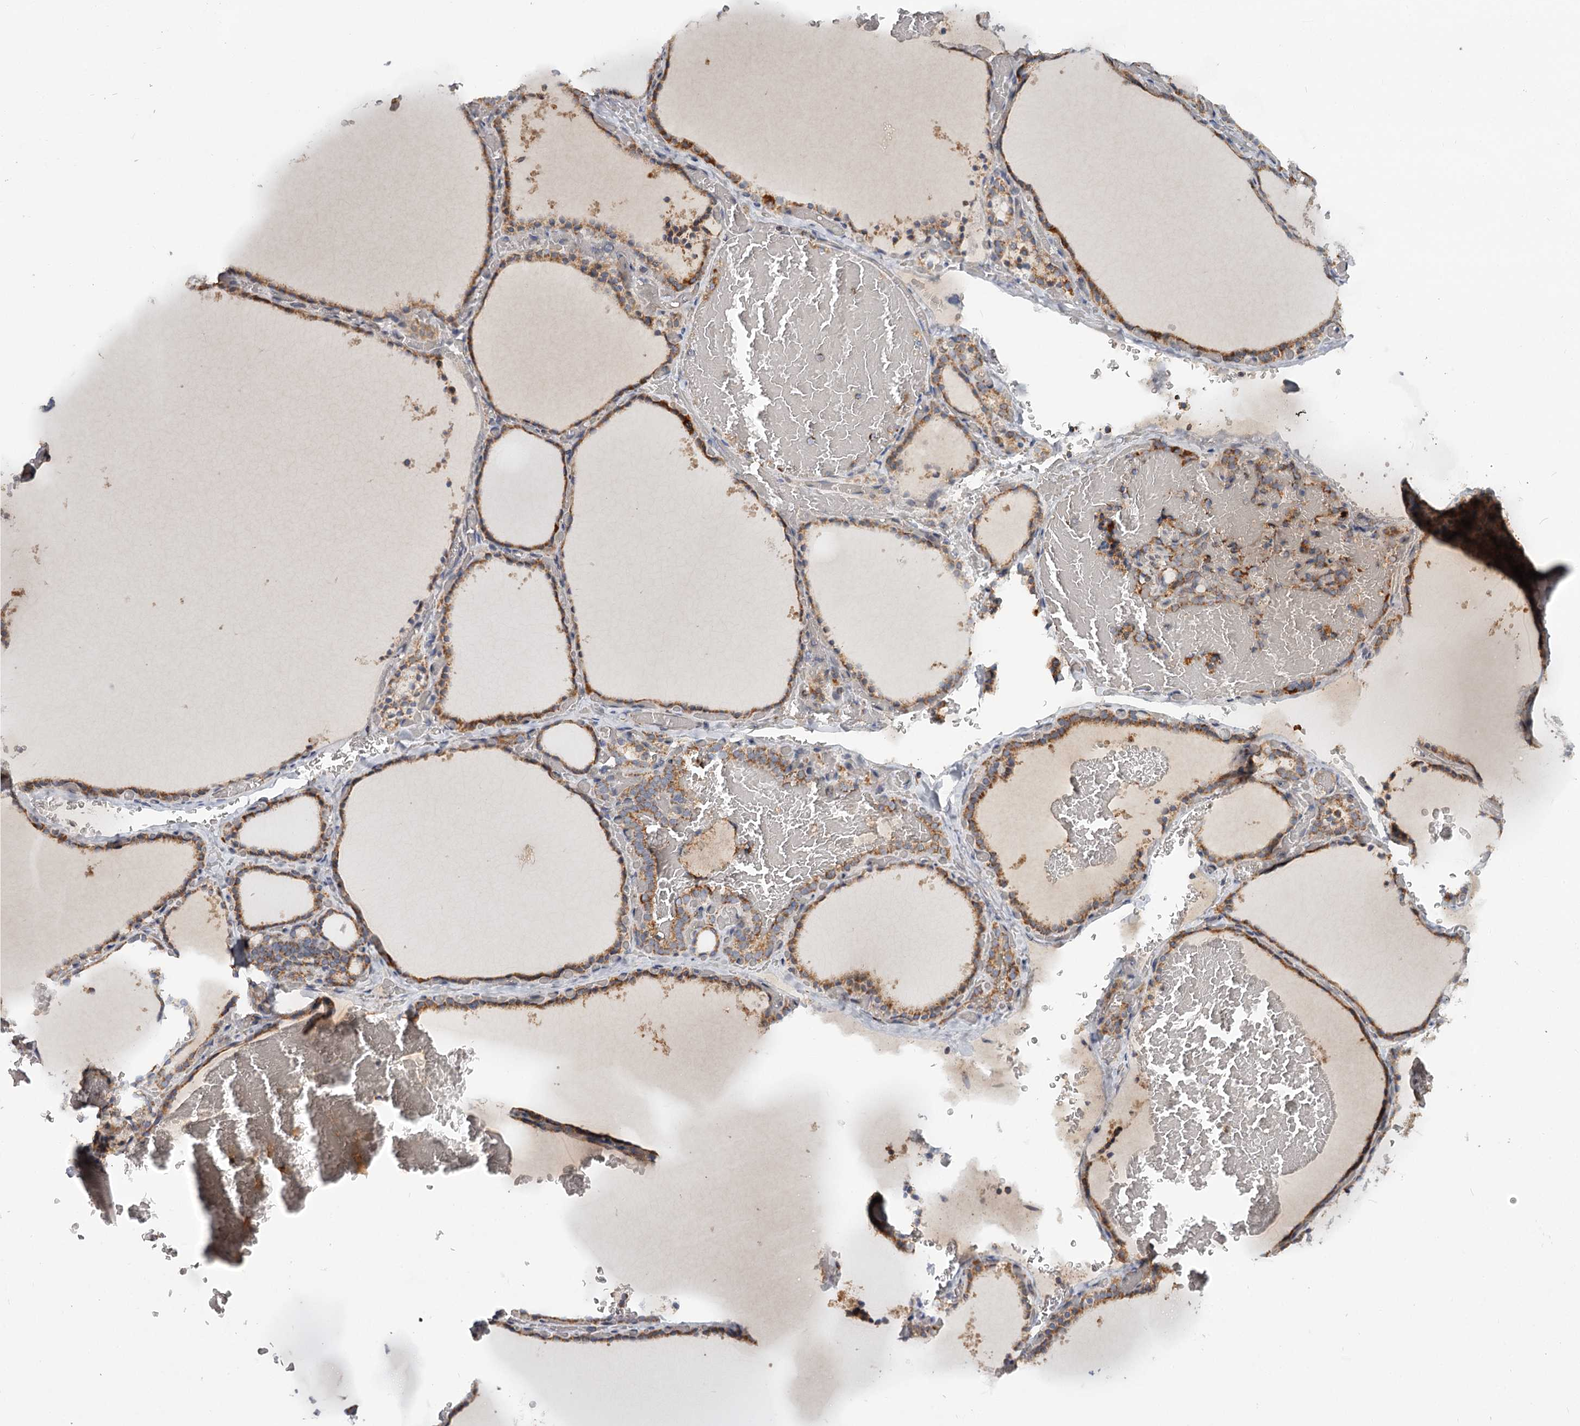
{"staining": {"intensity": "moderate", "quantity": ">75%", "location": "cytoplasmic/membranous"}, "tissue": "thyroid gland", "cell_type": "Glandular cells", "image_type": "normal", "snomed": [{"axis": "morphology", "description": "Normal tissue, NOS"}, {"axis": "topography", "description": "Thyroid gland"}], "caption": "Thyroid gland stained with immunohistochemistry displays moderate cytoplasmic/membranous staining in approximately >75% of glandular cells. Nuclei are stained in blue.", "gene": "CDC123", "patient": {"sex": "female", "age": 39}}